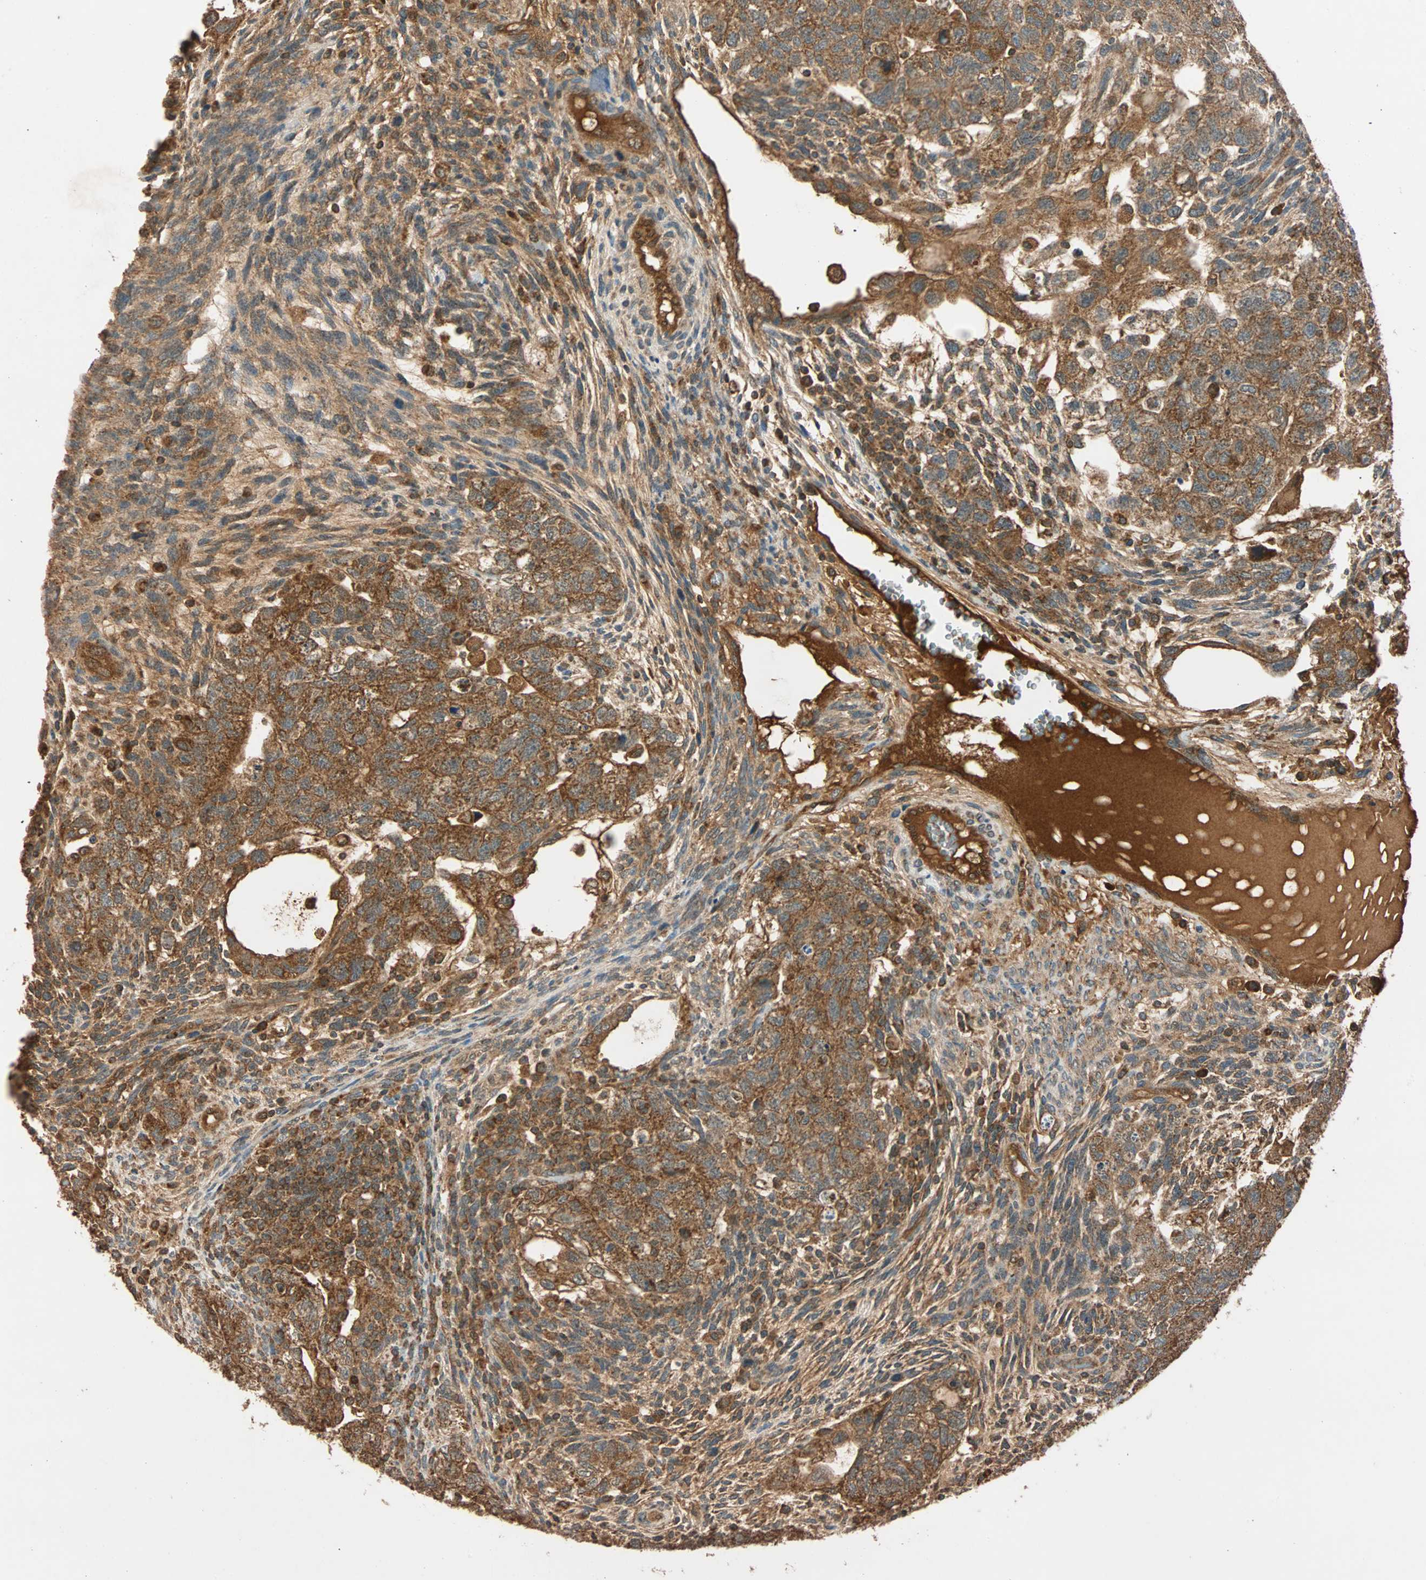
{"staining": {"intensity": "strong", "quantity": ">75%", "location": "cytoplasmic/membranous"}, "tissue": "testis cancer", "cell_type": "Tumor cells", "image_type": "cancer", "snomed": [{"axis": "morphology", "description": "Normal tissue, NOS"}, {"axis": "morphology", "description": "Carcinoma, Embryonal, NOS"}, {"axis": "topography", "description": "Testis"}], "caption": "Protein analysis of testis cancer tissue shows strong cytoplasmic/membranous expression in approximately >75% of tumor cells.", "gene": "MAPK1", "patient": {"sex": "male", "age": 36}}